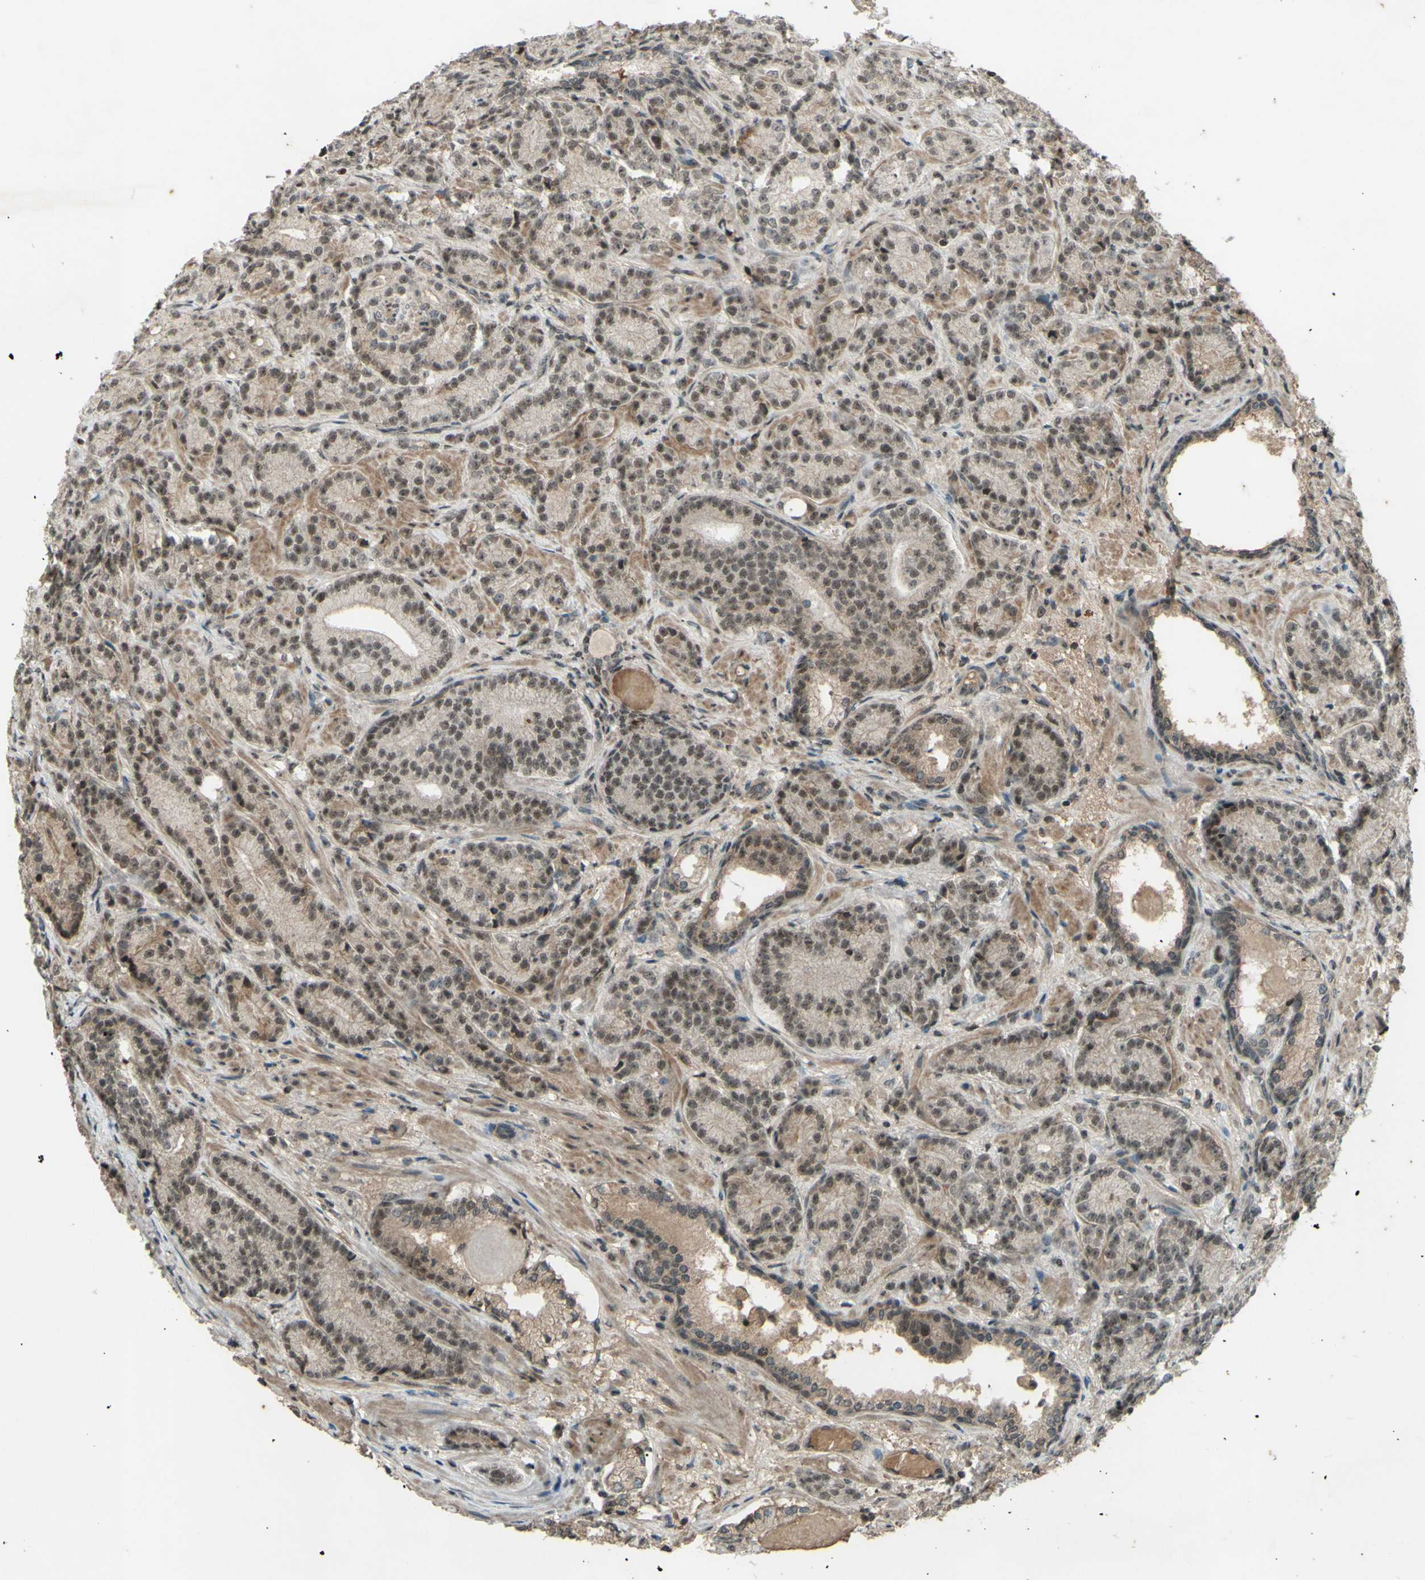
{"staining": {"intensity": "weak", "quantity": ">75%", "location": "nuclear"}, "tissue": "prostate cancer", "cell_type": "Tumor cells", "image_type": "cancer", "snomed": [{"axis": "morphology", "description": "Adenocarcinoma, High grade"}, {"axis": "topography", "description": "Prostate"}], "caption": "High-power microscopy captured an IHC image of prostate high-grade adenocarcinoma, revealing weak nuclear expression in approximately >75% of tumor cells.", "gene": "SNW1", "patient": {"sex": "male", "age": 61}}